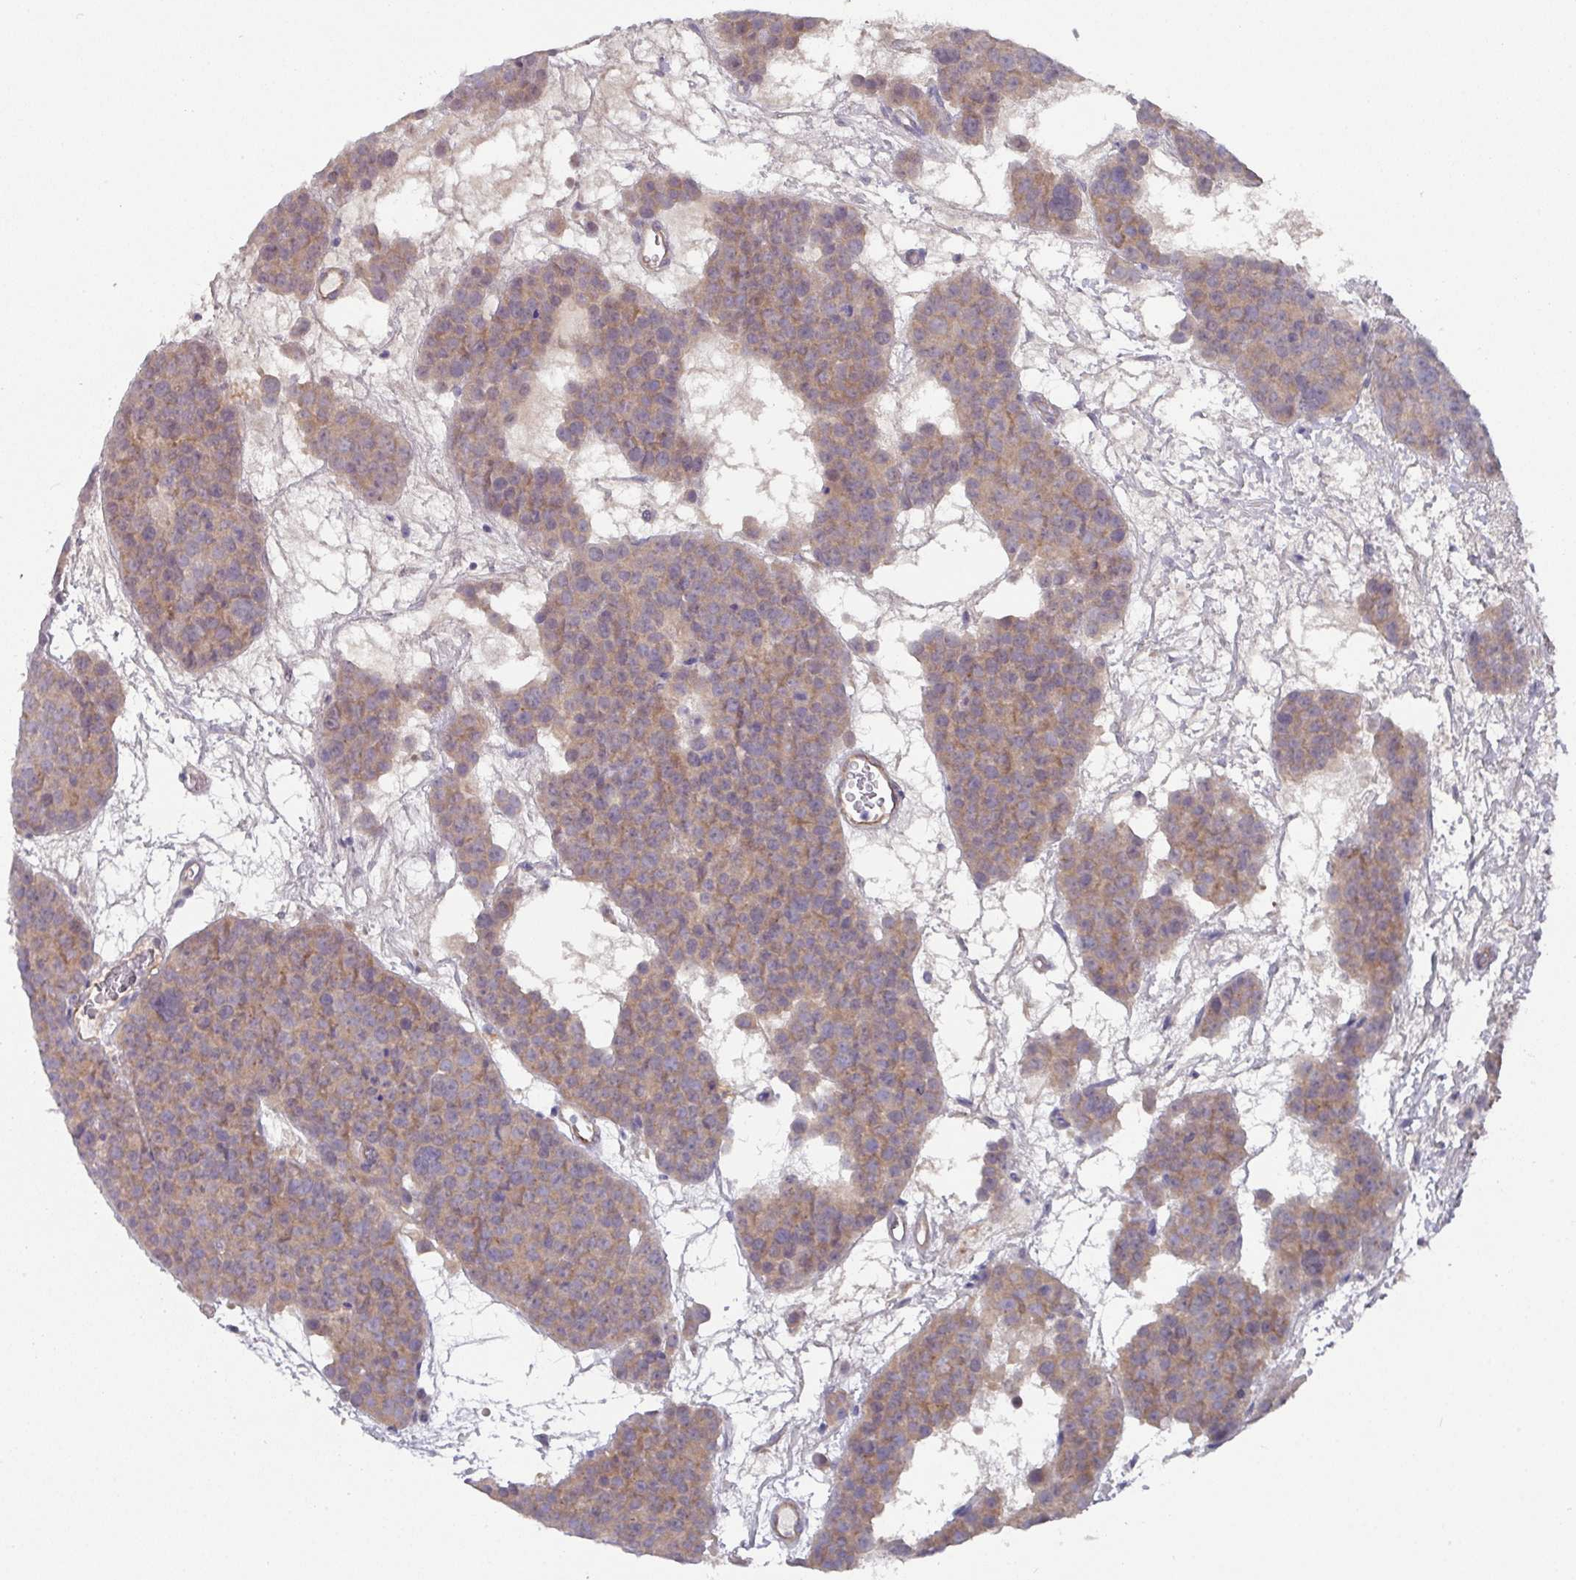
{"staining": {"intensity": "moderate", "quantity": "25%-75%", "location": "cytoplasmic/membranous"}, "tissue": "testis cancer", "cell_type": "Tumor cells", "image_type": "cancer", "snomed": [{"axis": "morphology", "description": "Seminoma, NOS"}, {"axis": "topography", "description": "Testis"}], "caption": "This is a histology image of IHC staining of testis seminoma, which shows moderate expression in the cytoplasmic/membranous of tumor cells.", "gene": "PRR5", "patient": {"sex": "male", "age": 71}}